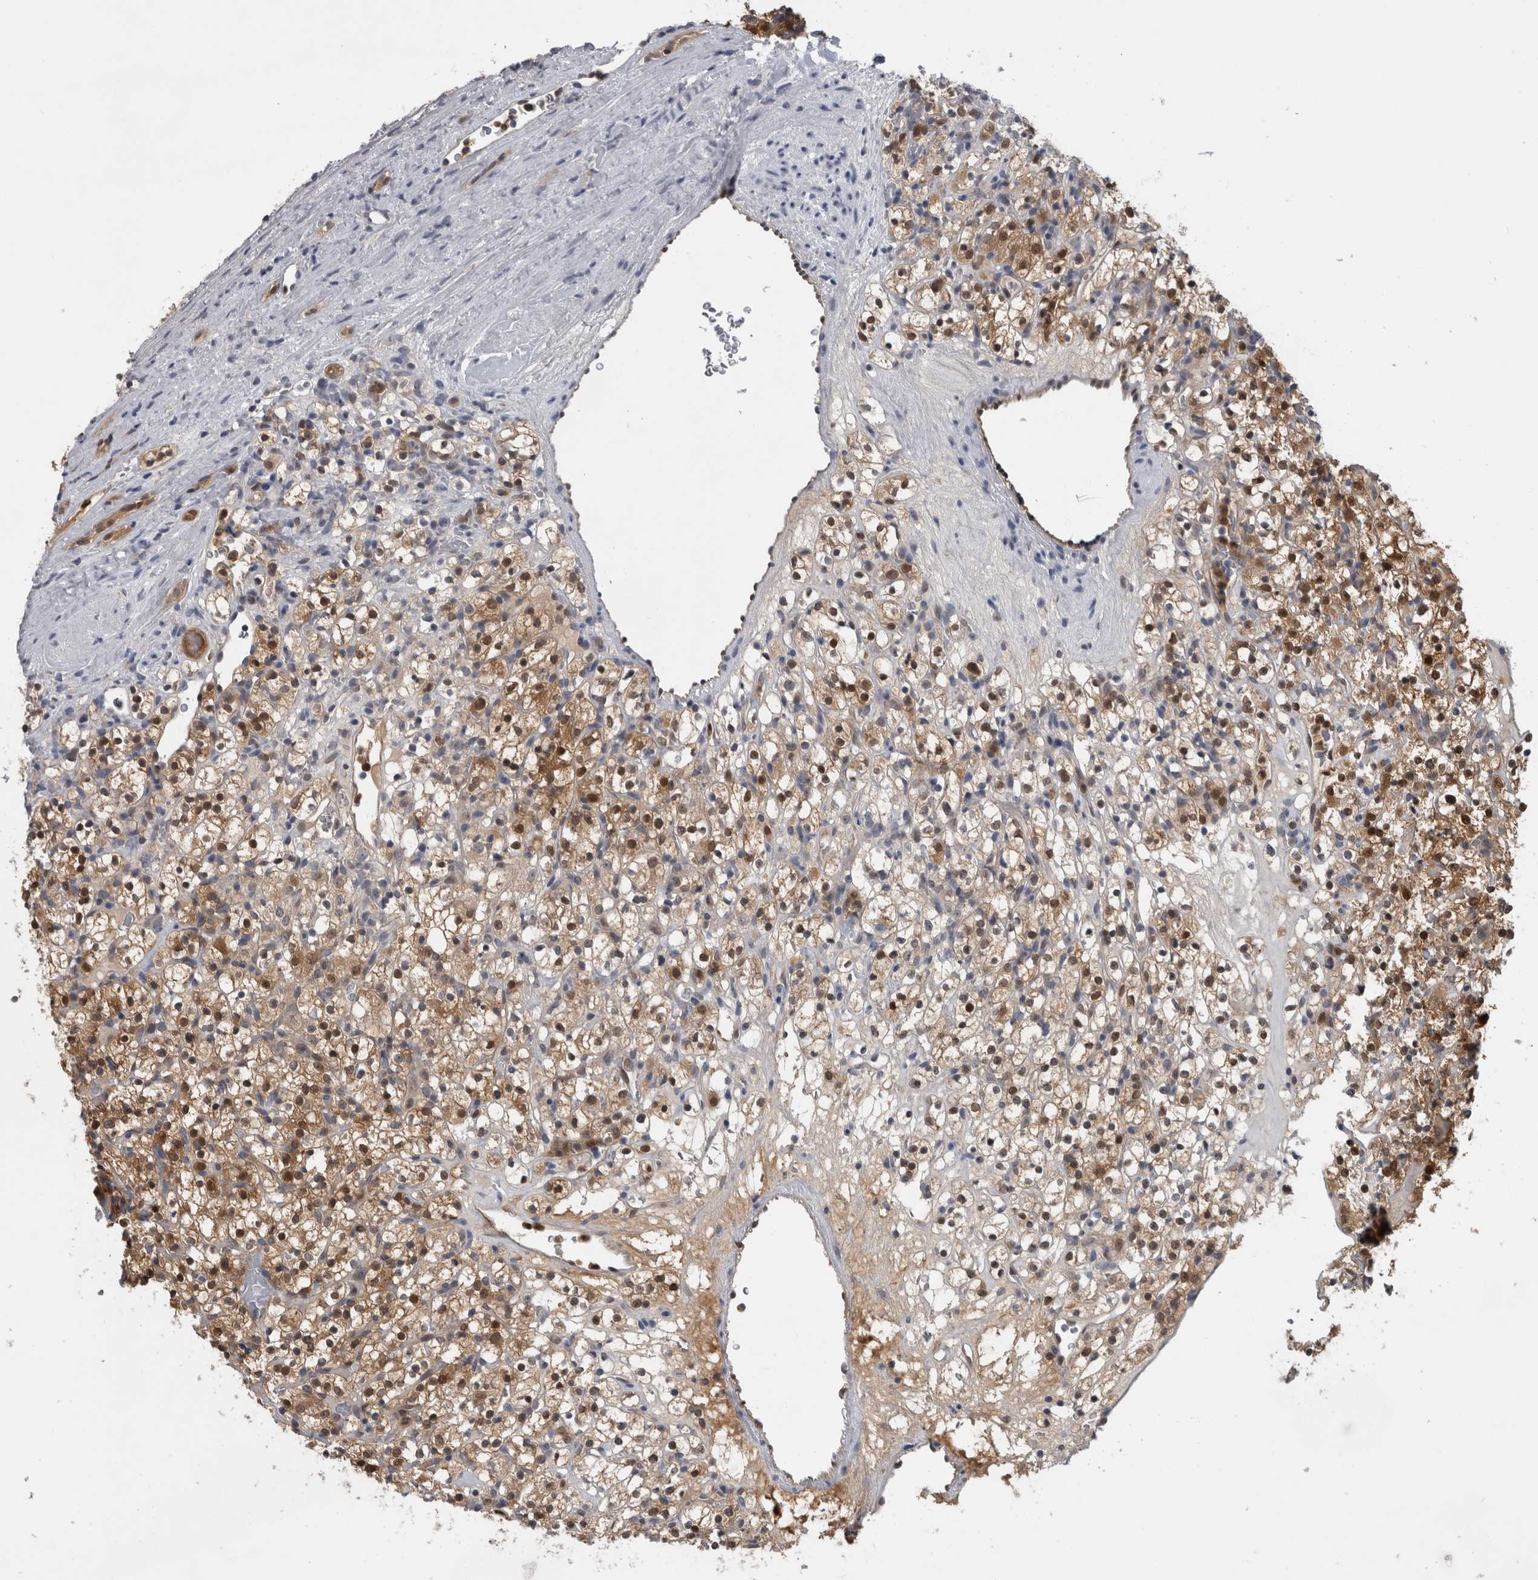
{"staining": {"intensity": "strong", "quantity": ">75%", "location": "cytoplasmic/membranous,nuclear"}, "tissue": "renal cancer", "cell_type": "Tumor cells", "image_type": "cancer", "snomed": [{"axis": "morphology", "description": "Normal tissue, NOS"}, {"axis": "morphology", "description": "Adenocarcinoma, NOS"}, {"axis": "topography", "description": "Kidney"}], "caption": "Brown immunohistochemical staining in human renal cancer exhibits strong cytoplasmic/membranous and nuclear staining in about >75% of tumor cells.", "gene": "NAPRT", "patient": {"sex": "female", "age": 72}}